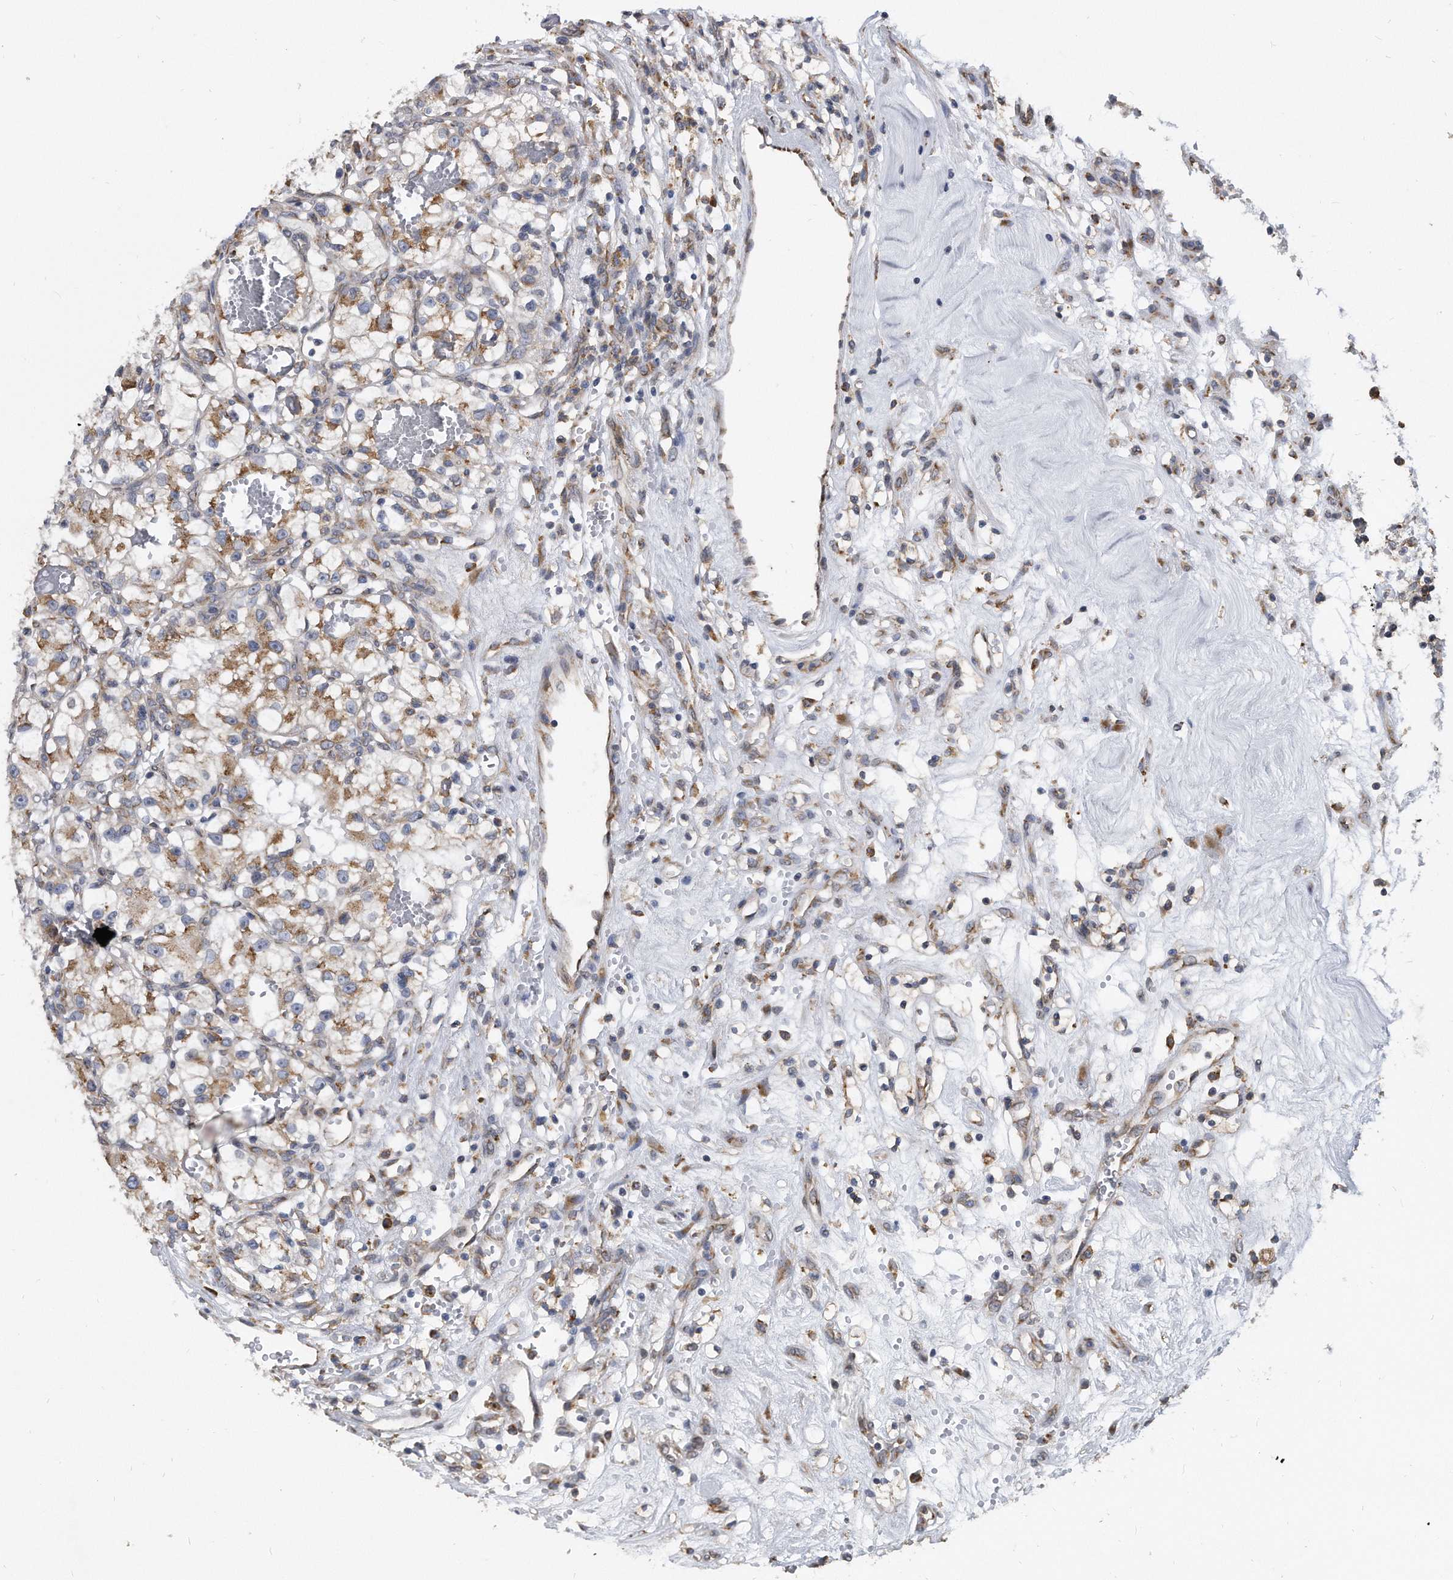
{"staining": {"intensity": "weak", "quantity": "25%-75%", "location": "cytoplasmic/membranous"}, "tissue": "renal cancer", "cell_type": "Tumor cells", "image_type": "cancer", "snomed": [{"axis": "morphology", "description": "Adenocarcinoma, NOS"}, {"axis": "topography", "description": "Kidney"}], "caption": "A histopathology image of adenocarcinoma (renal) stained for a protein exhibits weak cytoplasmic/membranous brown staining in tumor cells. Immunohistochemistry stains the protein of interest in brown and the nuclei are stained blue.", "gene": "CCDC47", "patient": {"sex": "female", "age": 57}}